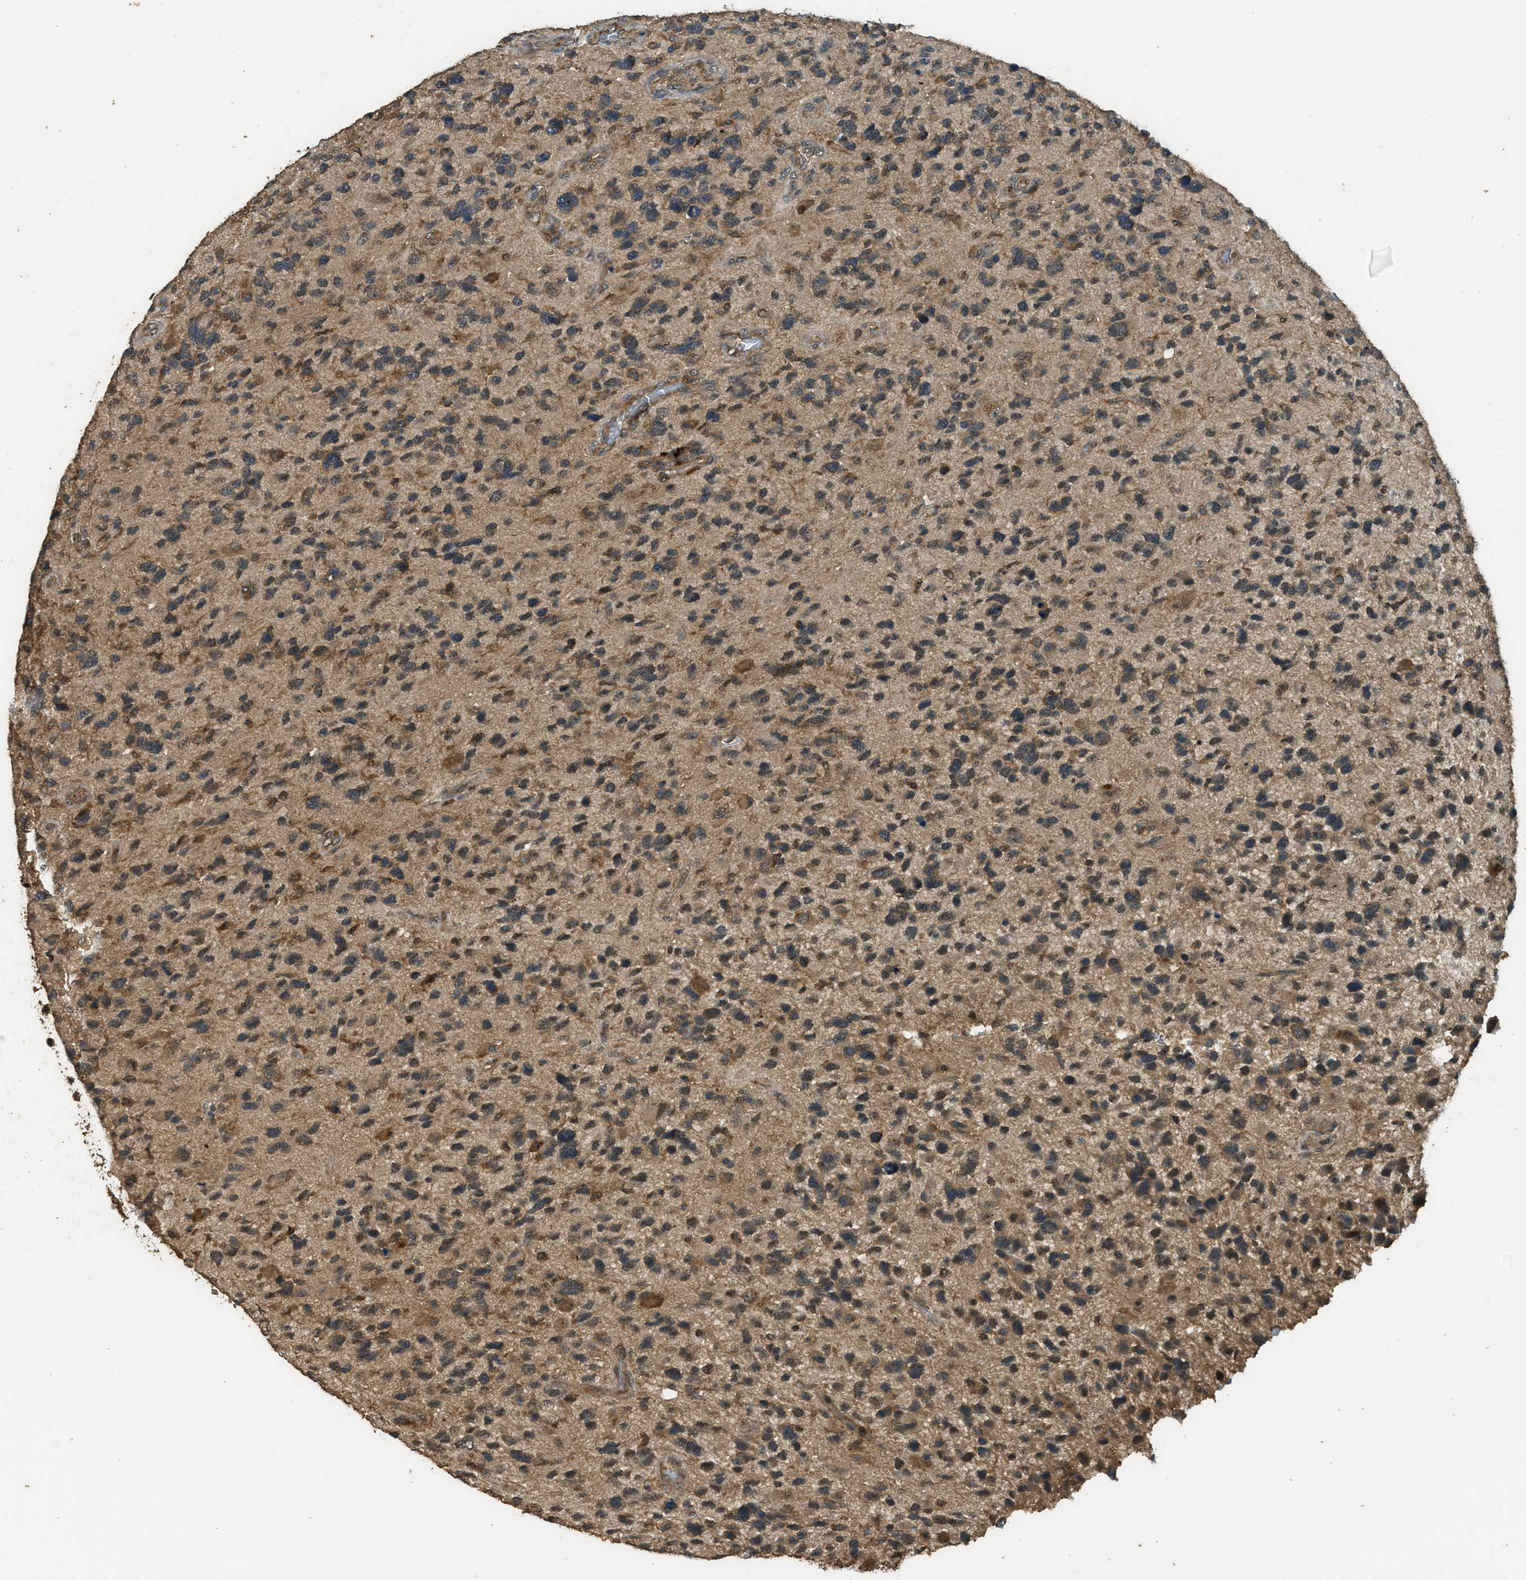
{"staining": {"intensity": "moderate", "quantity": "25%-75%", "location": "cytoplasmic/membranous"}, "tissue": "glioma", "cell_type": "Tumor cells", "image_type": "cancer", "snomed": [{"axis": "morphology", "description": "Glioma, malignant, High grade"}, {"axis": "topography", "description": "Brain"}], "caption": "Human glioma stained with a protein marker exhibits moderate staining in tumor cells.", "gene": "PPP6R3", "patient": {"sex": "female", "age": 58}}